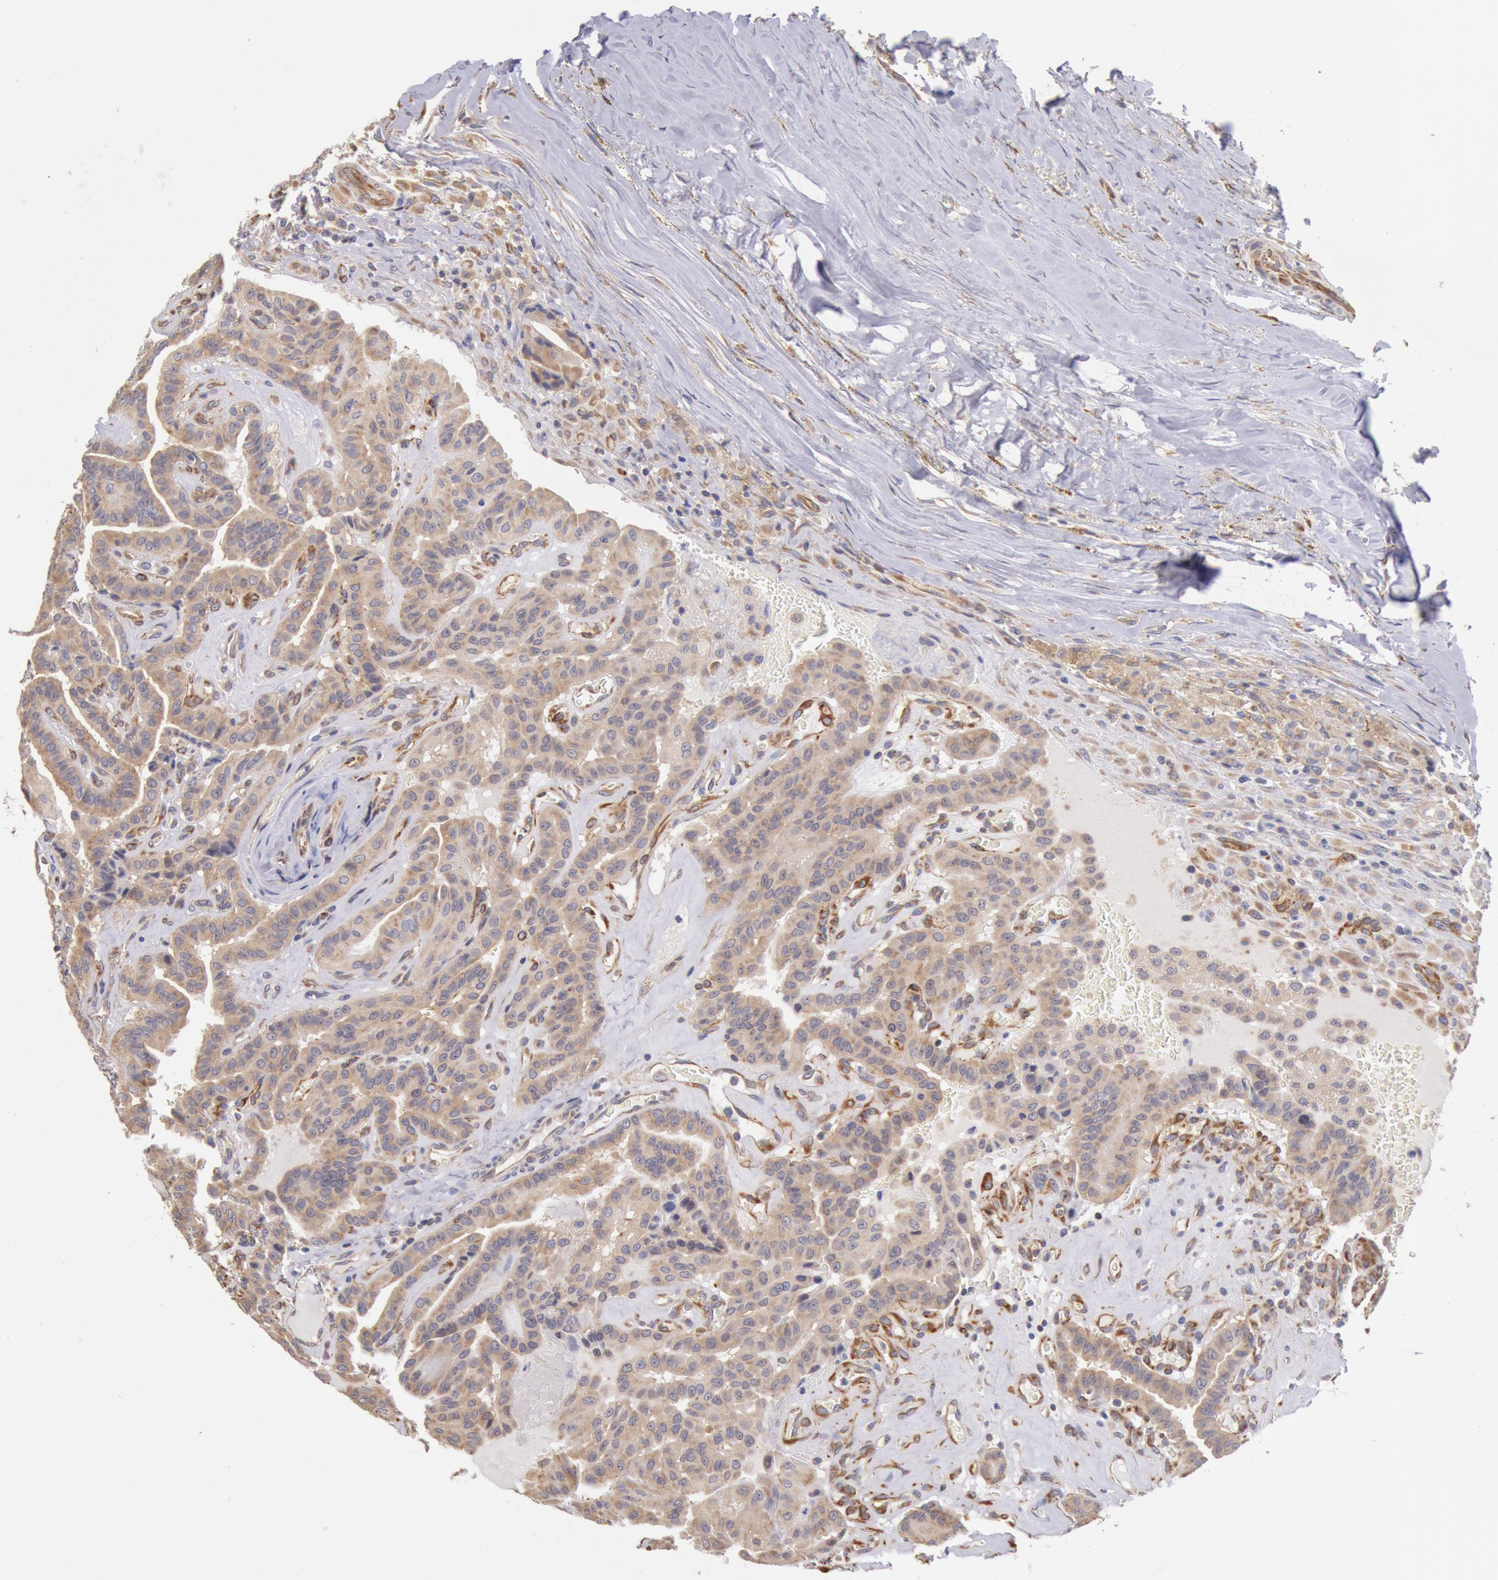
{"staining": {"intensity": "moderate", "quantity": ">75%", "location": "cytoplasmic/membranous"}, "tissue": "thyroid cancer", "cell_type": "Tumor cells", "image_type": "cancer", "snomed": [{"axis": "morphology", "description": "Papillary adenocarcinoma, NOS"}, {"axis": "topography", "description": "Thyroid gland"}], "caption": "A brown stain labels moderate cytoplasmic/membranous expression of a protein in papillary adenocarcinoma (thyroid) tumor cells. (DAB (3,3'-diaminobenzidine) IHC, brown staining for protein, blue staining for nuclei).", "gene": "DRG1", "patient": {"sex": "male", "age": 87}}